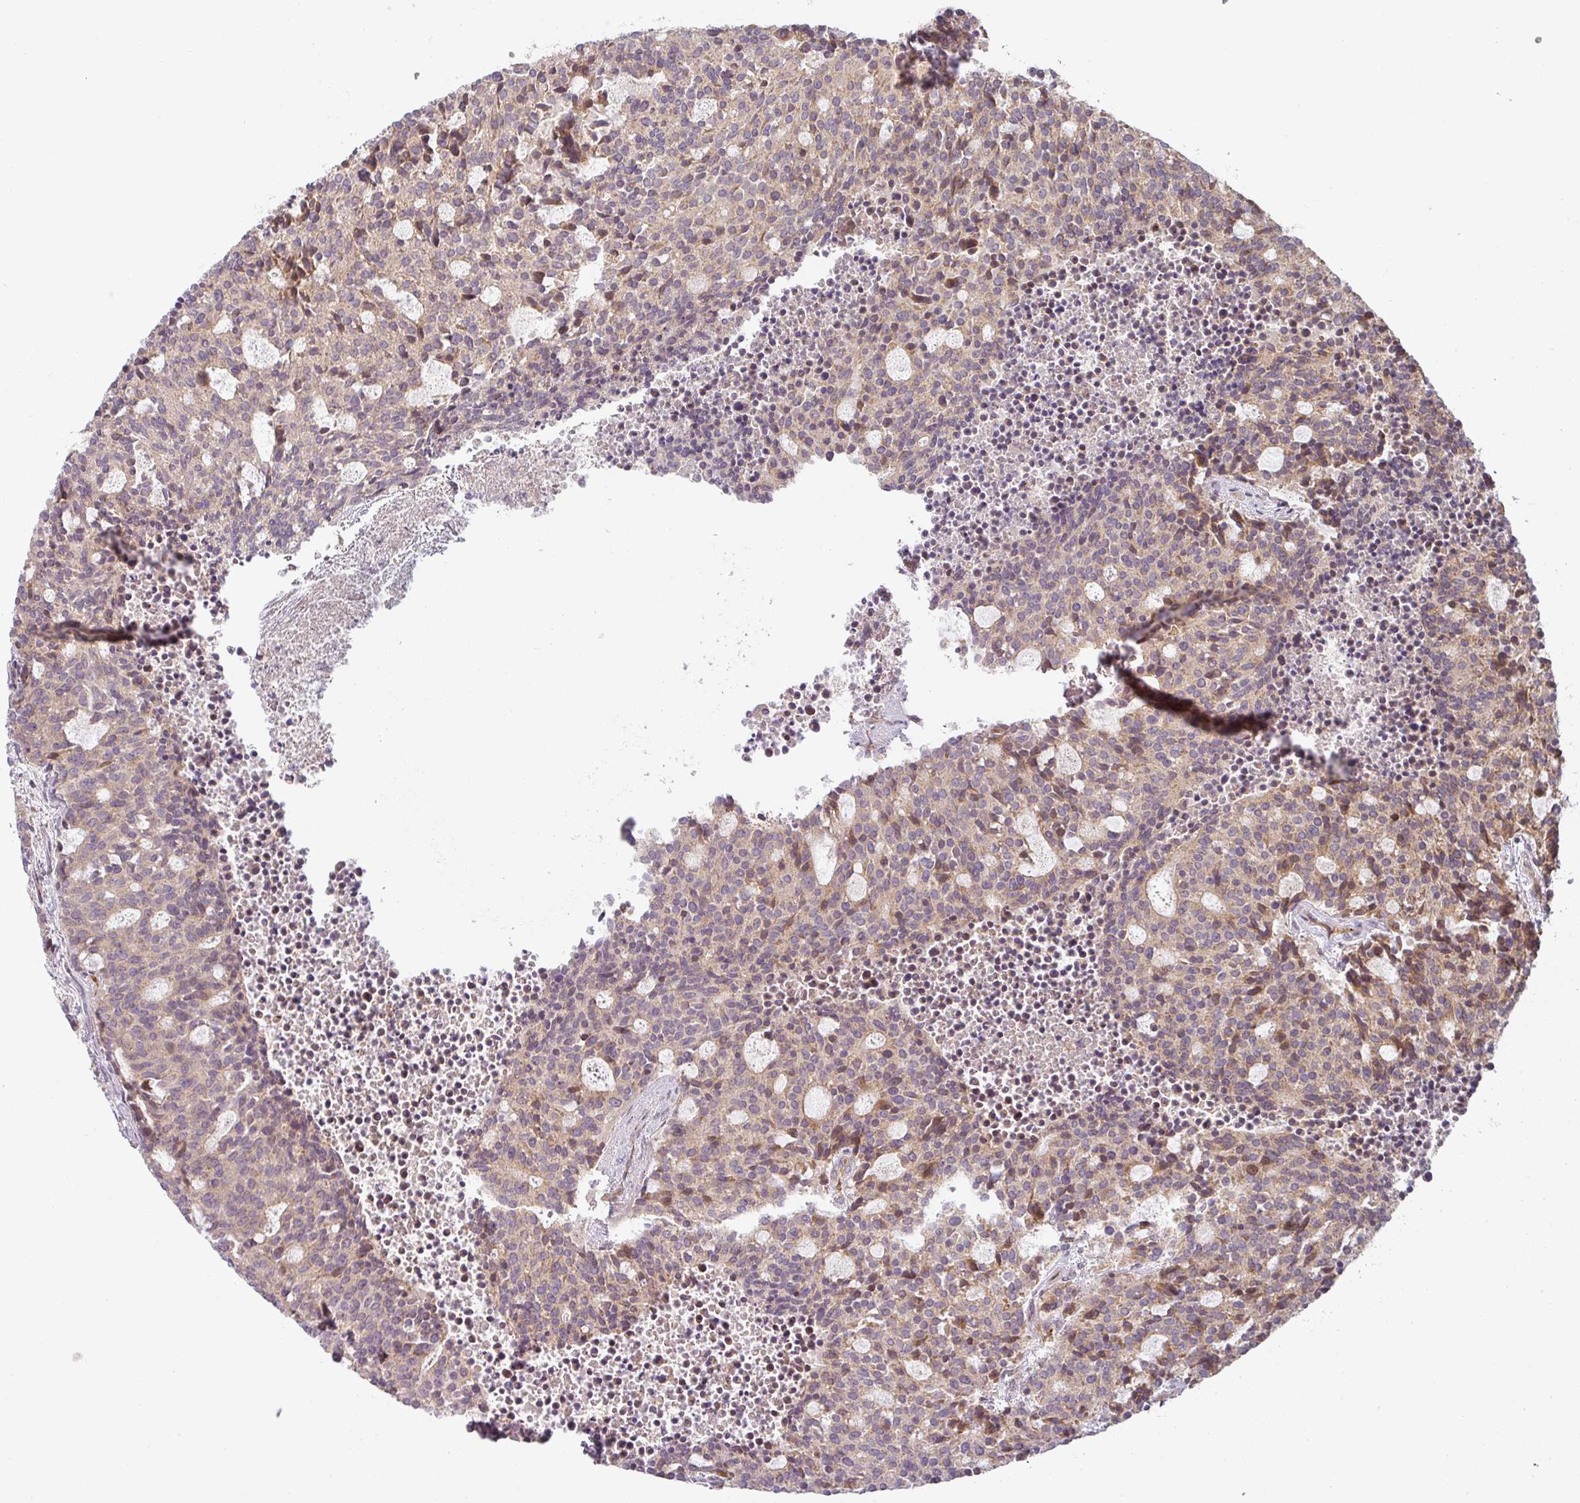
{"staining": {"intensity": "weak", "quantity": "<25%", "location": "cytoplasmic/membranous"}, "tissue": "carcinoid", "cell_type": "Tumor cells", "image_type": "cancer", "snomed": [{"axis": "morphology", "description": "Carcinoid, malignant, NOS"}, {"axis": "topography", "description": "Pancreas"}], "caption": "A photomicrograph of malignant carcinoid stained for a protein exhibits no brown staining in tumor cells.", "gene": "CNOT1", "patient": {"sex": "female", "age": 54}}